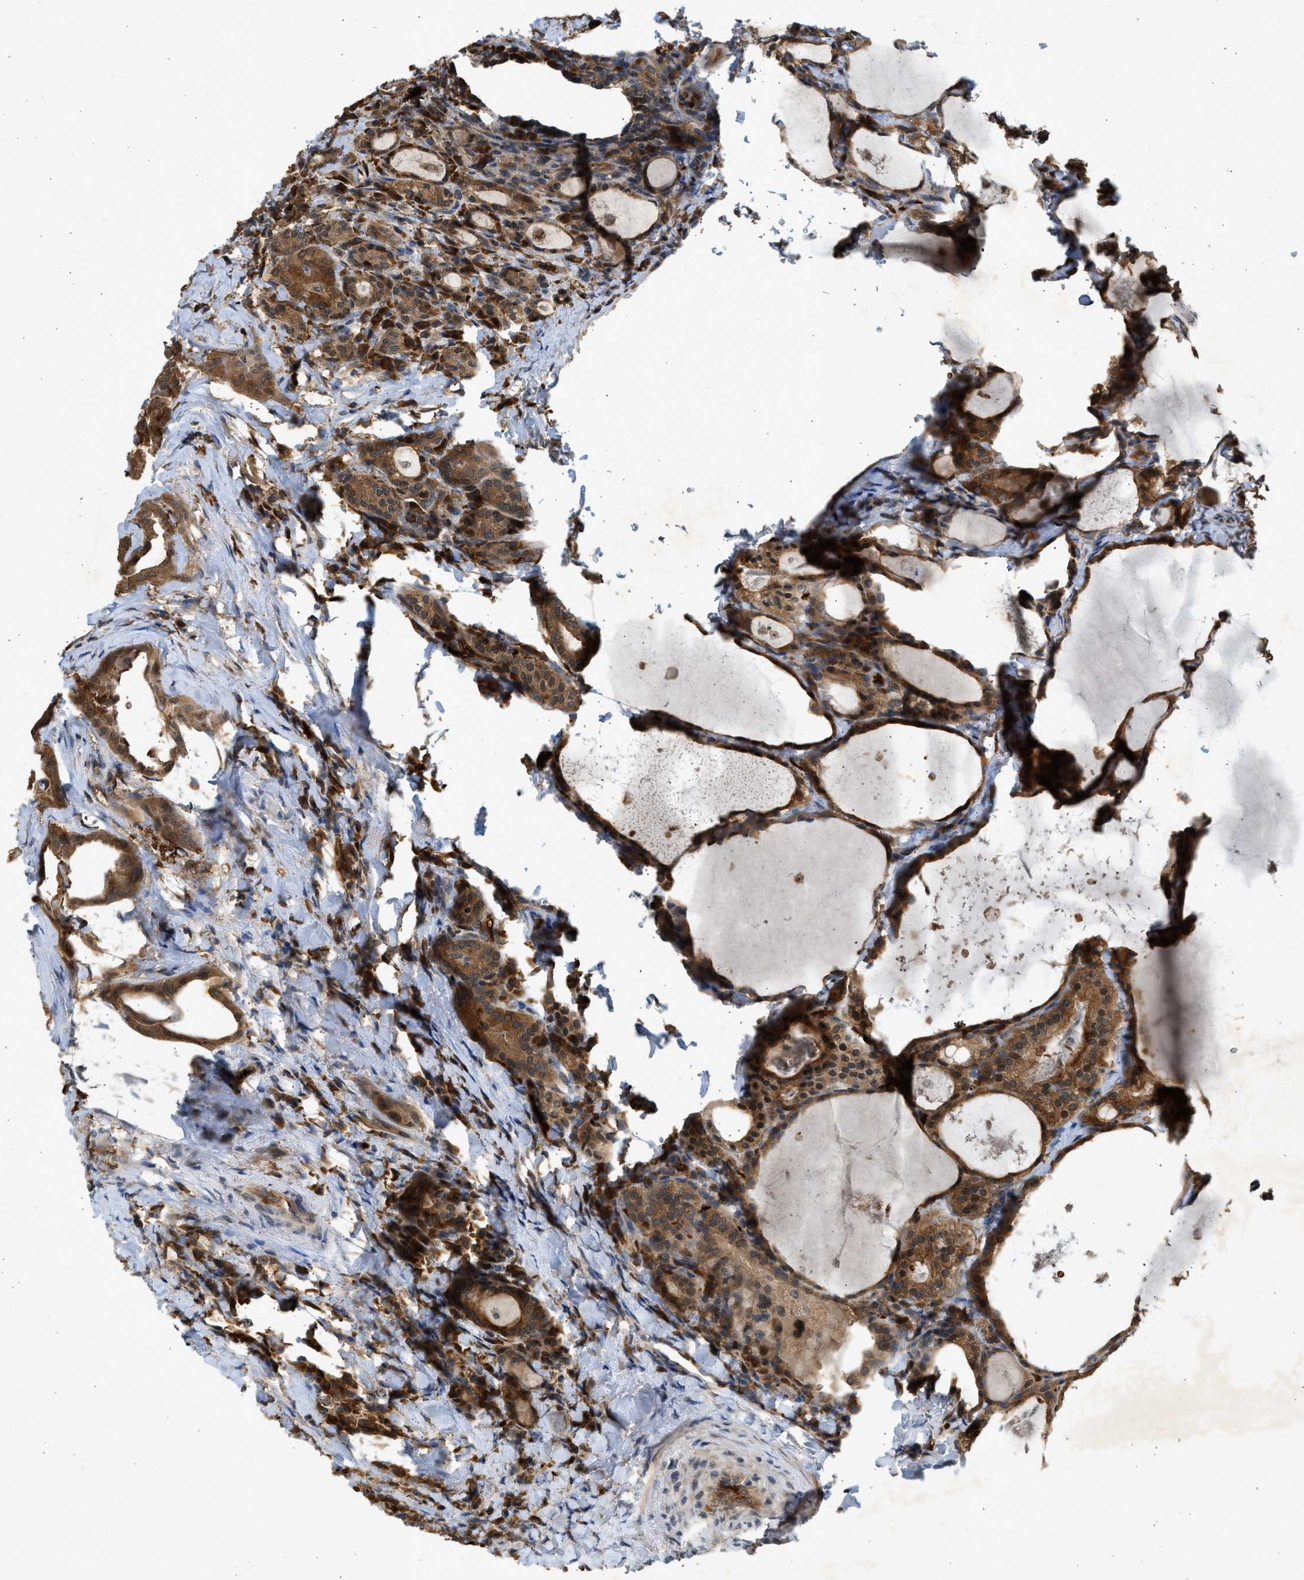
{"staining": {"intensity": "moderate", "quantity": ">75%", "location": "cytoplasmic/membranous"}, "tissue": "thyroid cancer", "cell_type": "Tumor cells", "image_type": "cancer", "snomed": [{"axis": "morphology", "description": "Papillary adenocarcinoma, NOS"}, {"axis": "topography", "description": "Thyroid gland"}], "caption": "An image showing moderate cytoplasmic/membranous positivity in approximately >75% of tumor cells in papillary adenocarcinoma (thyroid), as visualized by brown immunohistochemical staining.", "gene": "MAPK7", "patient": {"sex": "female", "age": 42}}